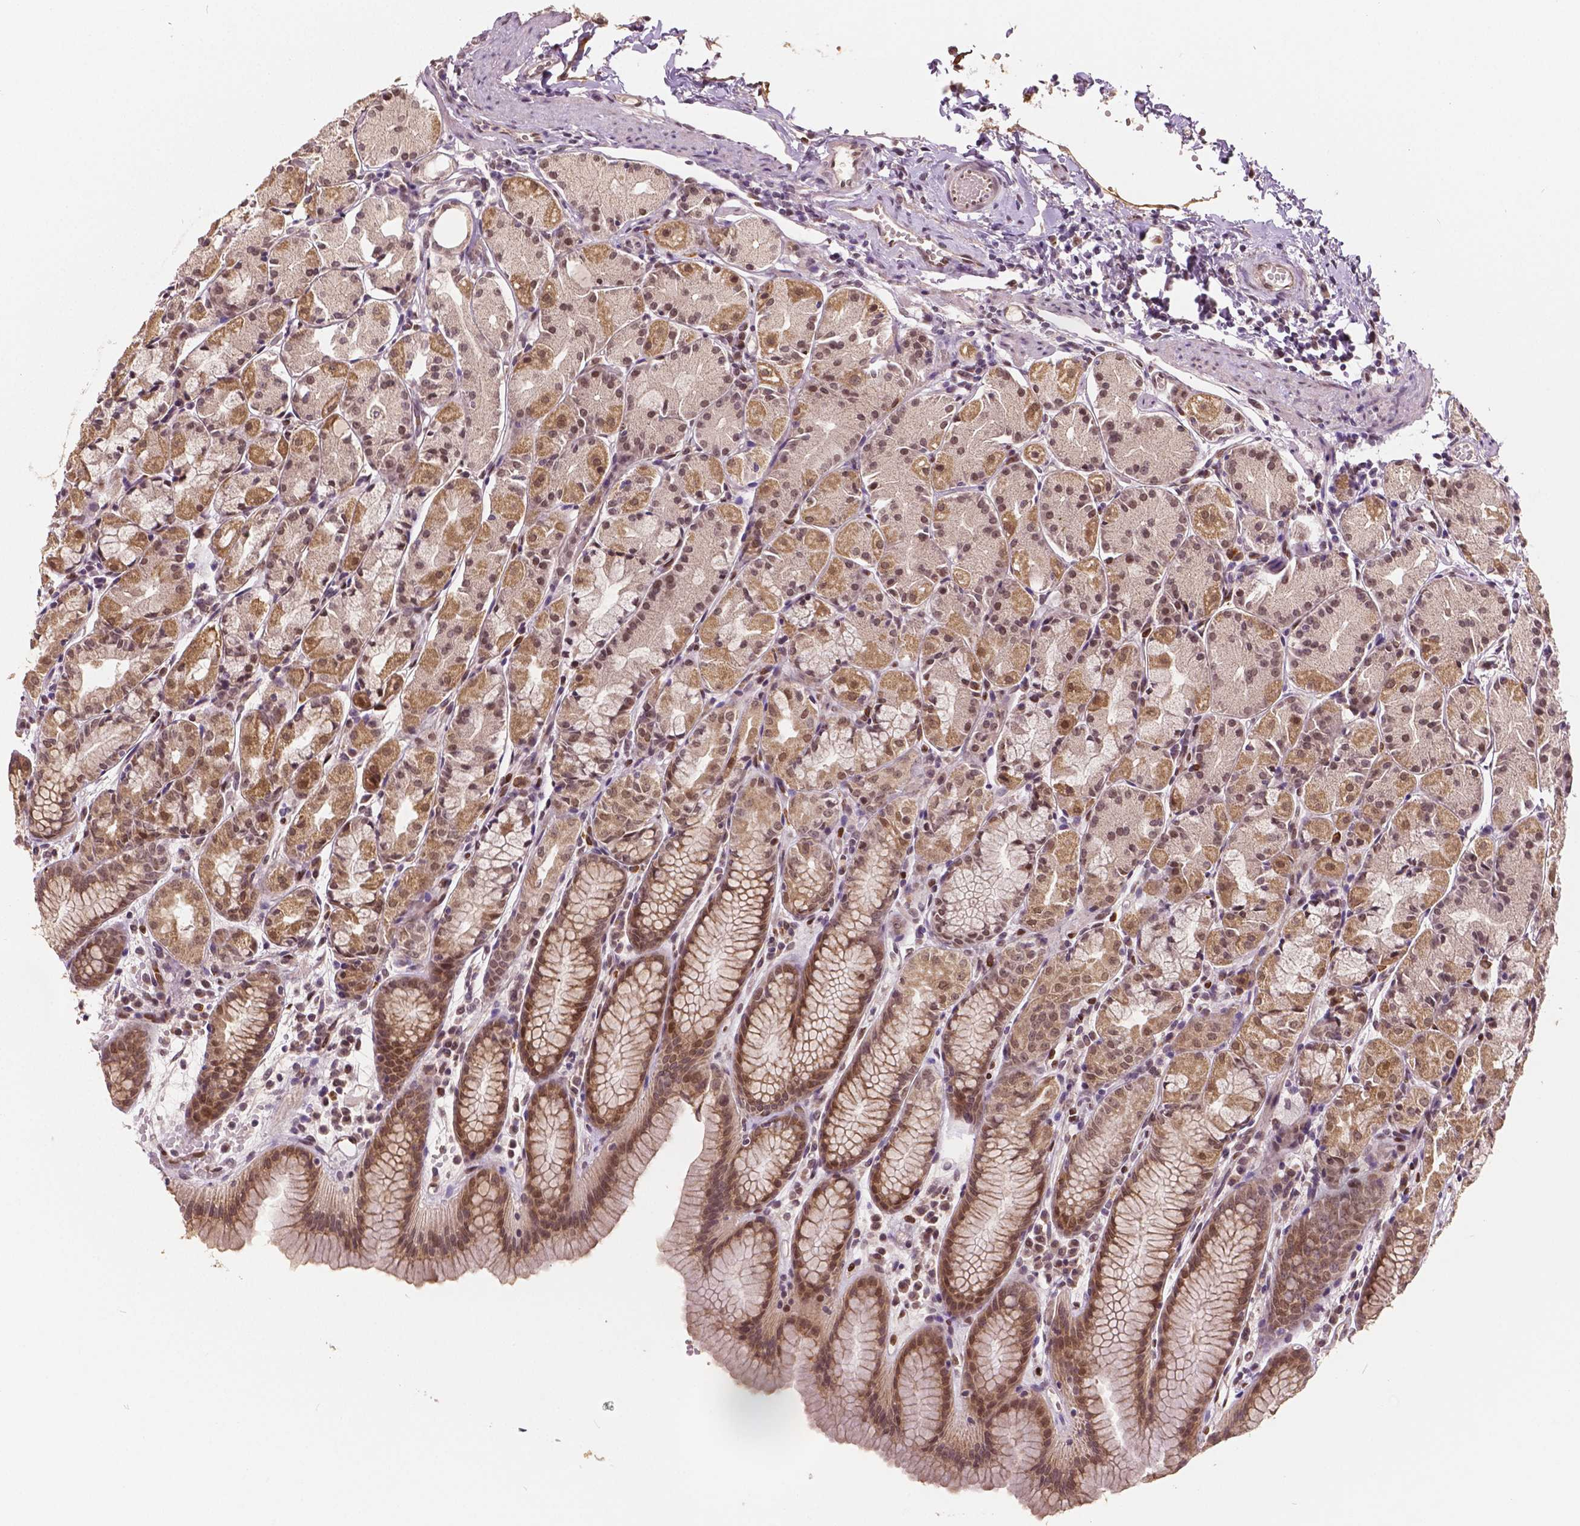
{"staining": {"intensity": "weak", "quantity": "25%-75%", "location": "cytoplasmic/membranous,nuclear"}, "tissue": "stomach", "cell_type": "Glandular cells", "image_type": "normal", "snomed": [{"axis": "morphology", "description": "Normal tissue, NOS"}, {"axis": "topography", "description": "Stomach, upper"}], "caption": "The micrograph displays immunohistochemical staining of normal stomach. There is weak cytoplasmic/membranous,nuclear staining is present in approximately 25%-75% of glandular cells. (DAB IHC with brightfield microscopy, high magnification).", "gene": "HMBOX1", "patient": {"sex": "male", "age": 47}}